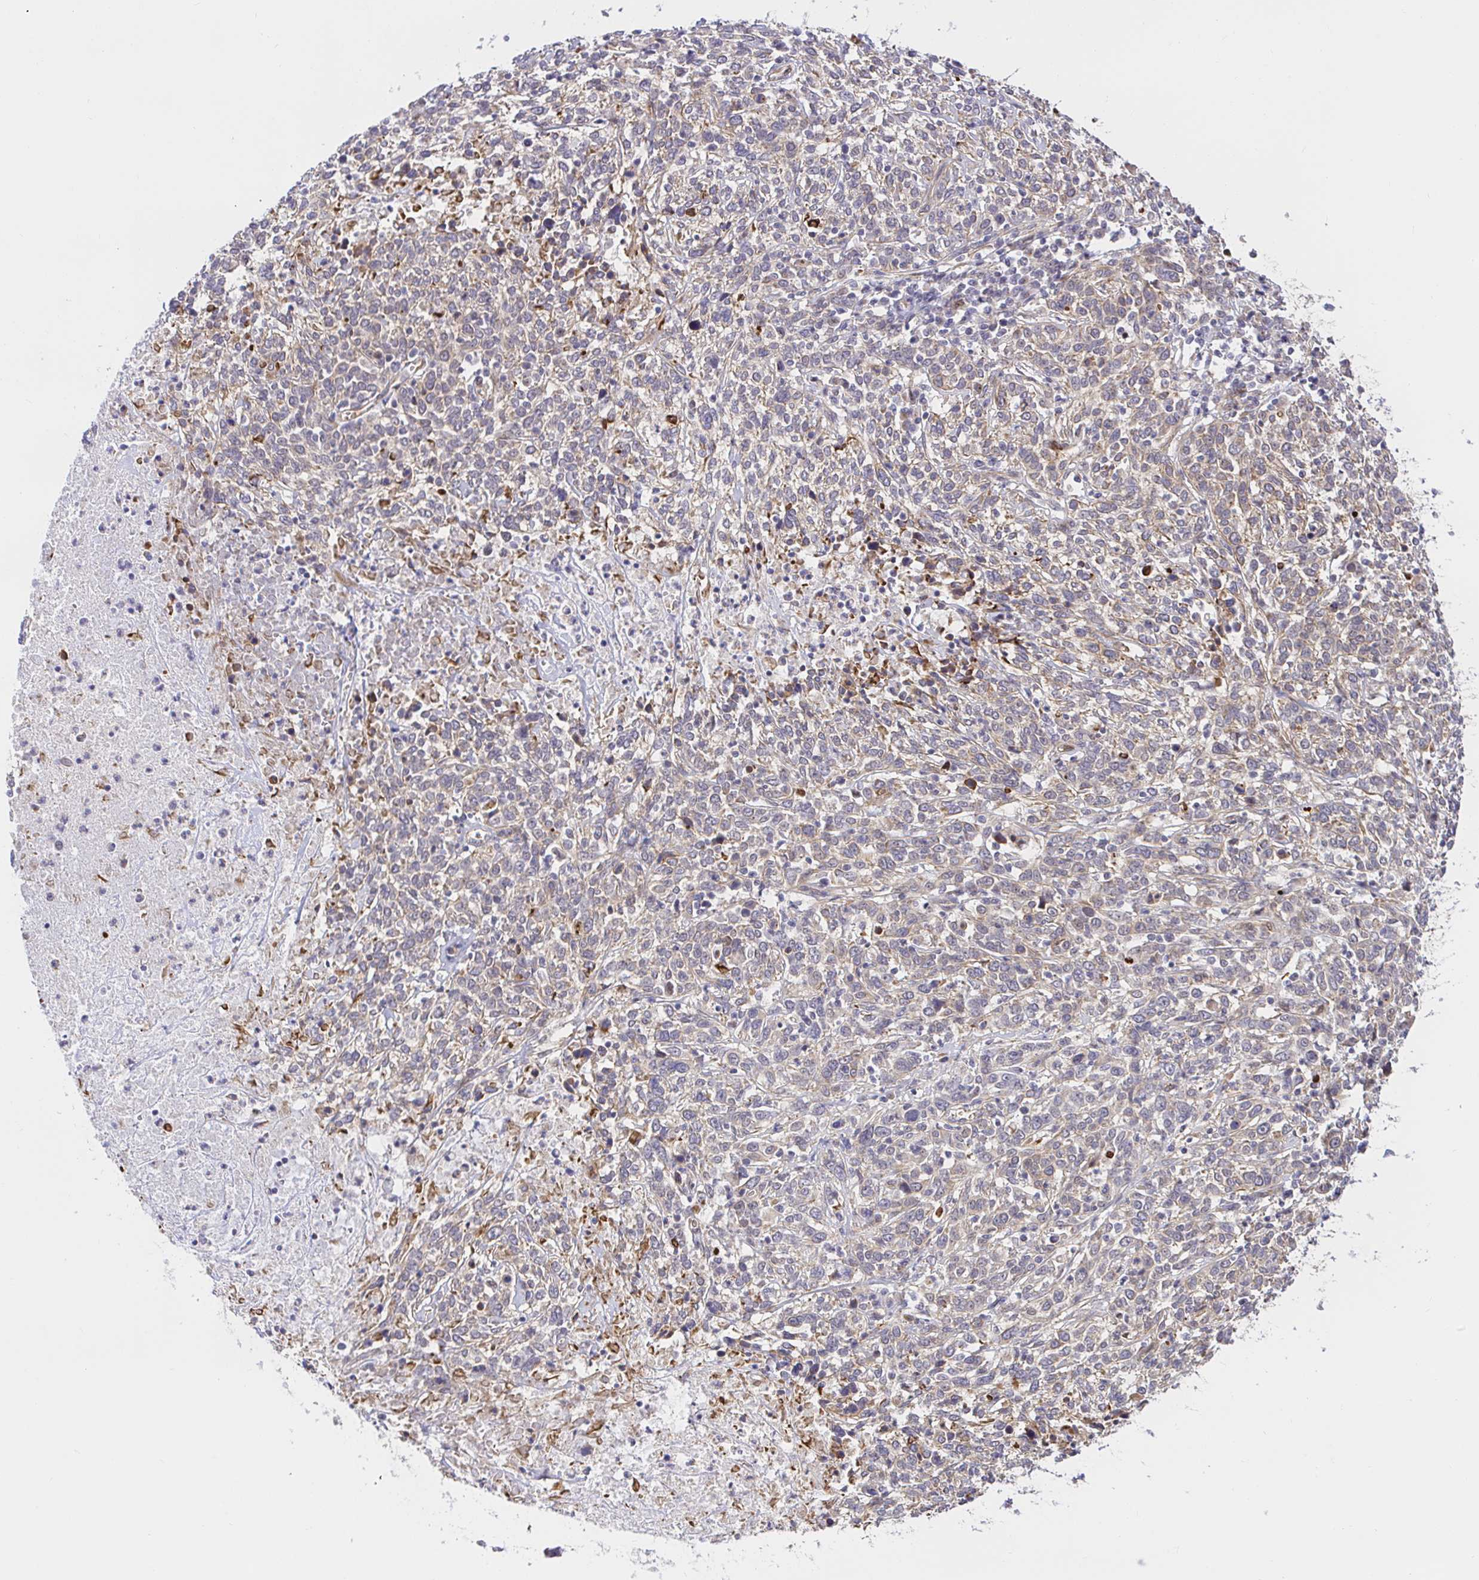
{"staining": {"intensity": "weak", "quantity": "<25%", "location": "cytoplasmic/membranous"}, "tissue": "cervical cancer", "cell_type": "Tumor cells", "image_type": "cancer", "snomed": [{"axis": "morphology", "description": "Squamous cell carcinoma, NOS"}, {"axis": "topography", "description": "Cervix"}], "caption": "Image shows no significant protein expression in tumor cells of cervical squamous cell carcinoma. (DAB (3,3'-diaminobenzidine) immunohistochemistry, high magnification).", "gene": "TRIM55", "patient": {"sex": "female", "age": 46}}